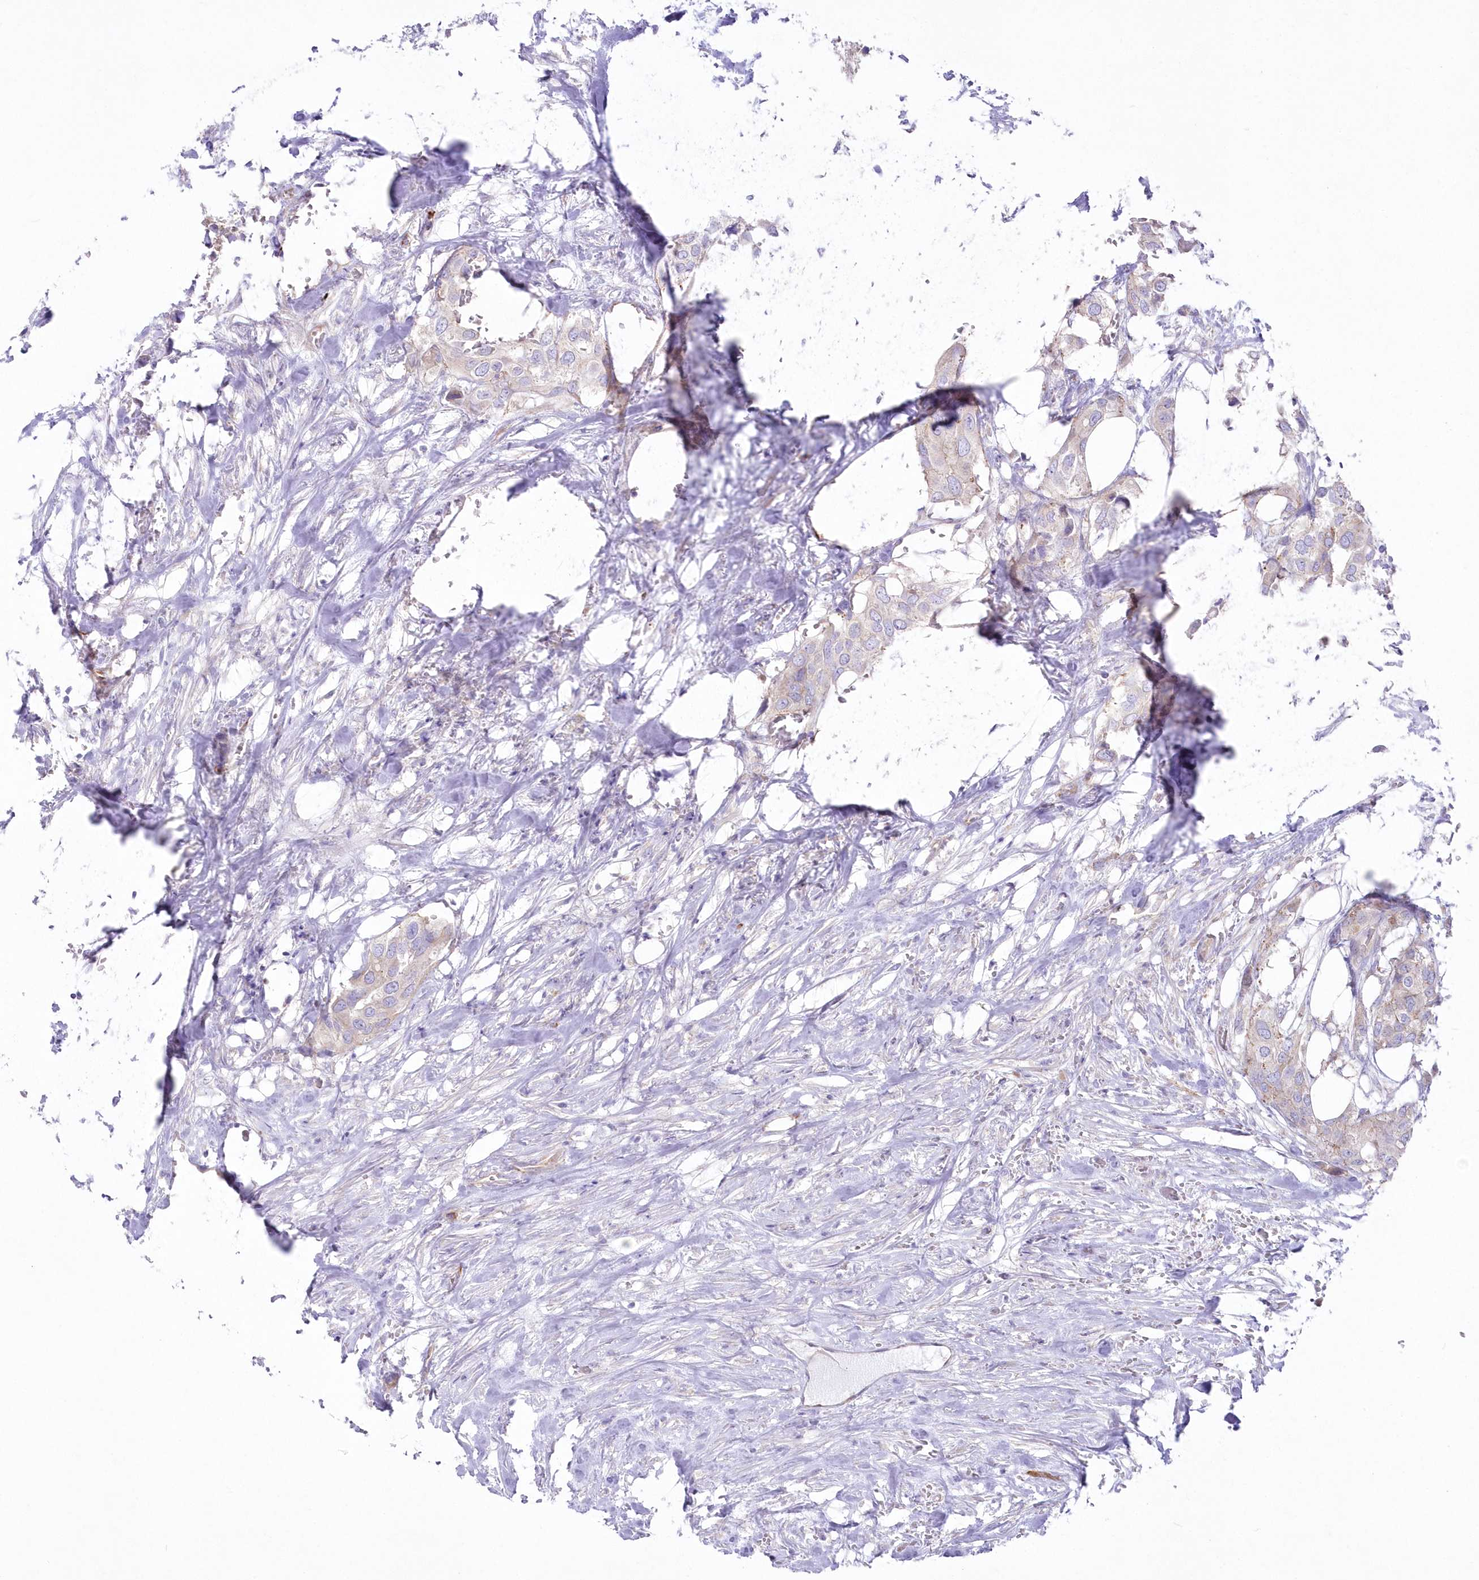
{"staining": {"intensity": "weak", "quantity": ">75%", "location": "cytoplasmic/membranous"}, "tissue": "urothelial cancer", "cell_type": "Tumor cells", "image_type": "cancer", "snomed": [{"axis": "morphology", "description": "Urothelial carcinoma, High grade"}, {"axis": "topography", "description": "Urinary bladder"}], "caption": "This photomicrograph displays IHC staining of human urothelial cancer, with low weak cytoplasmic/membranous staining in approximately >75% of tumor cells.", "gene": "ZNF843", "patient": {"sex": "male", "age": 64}}